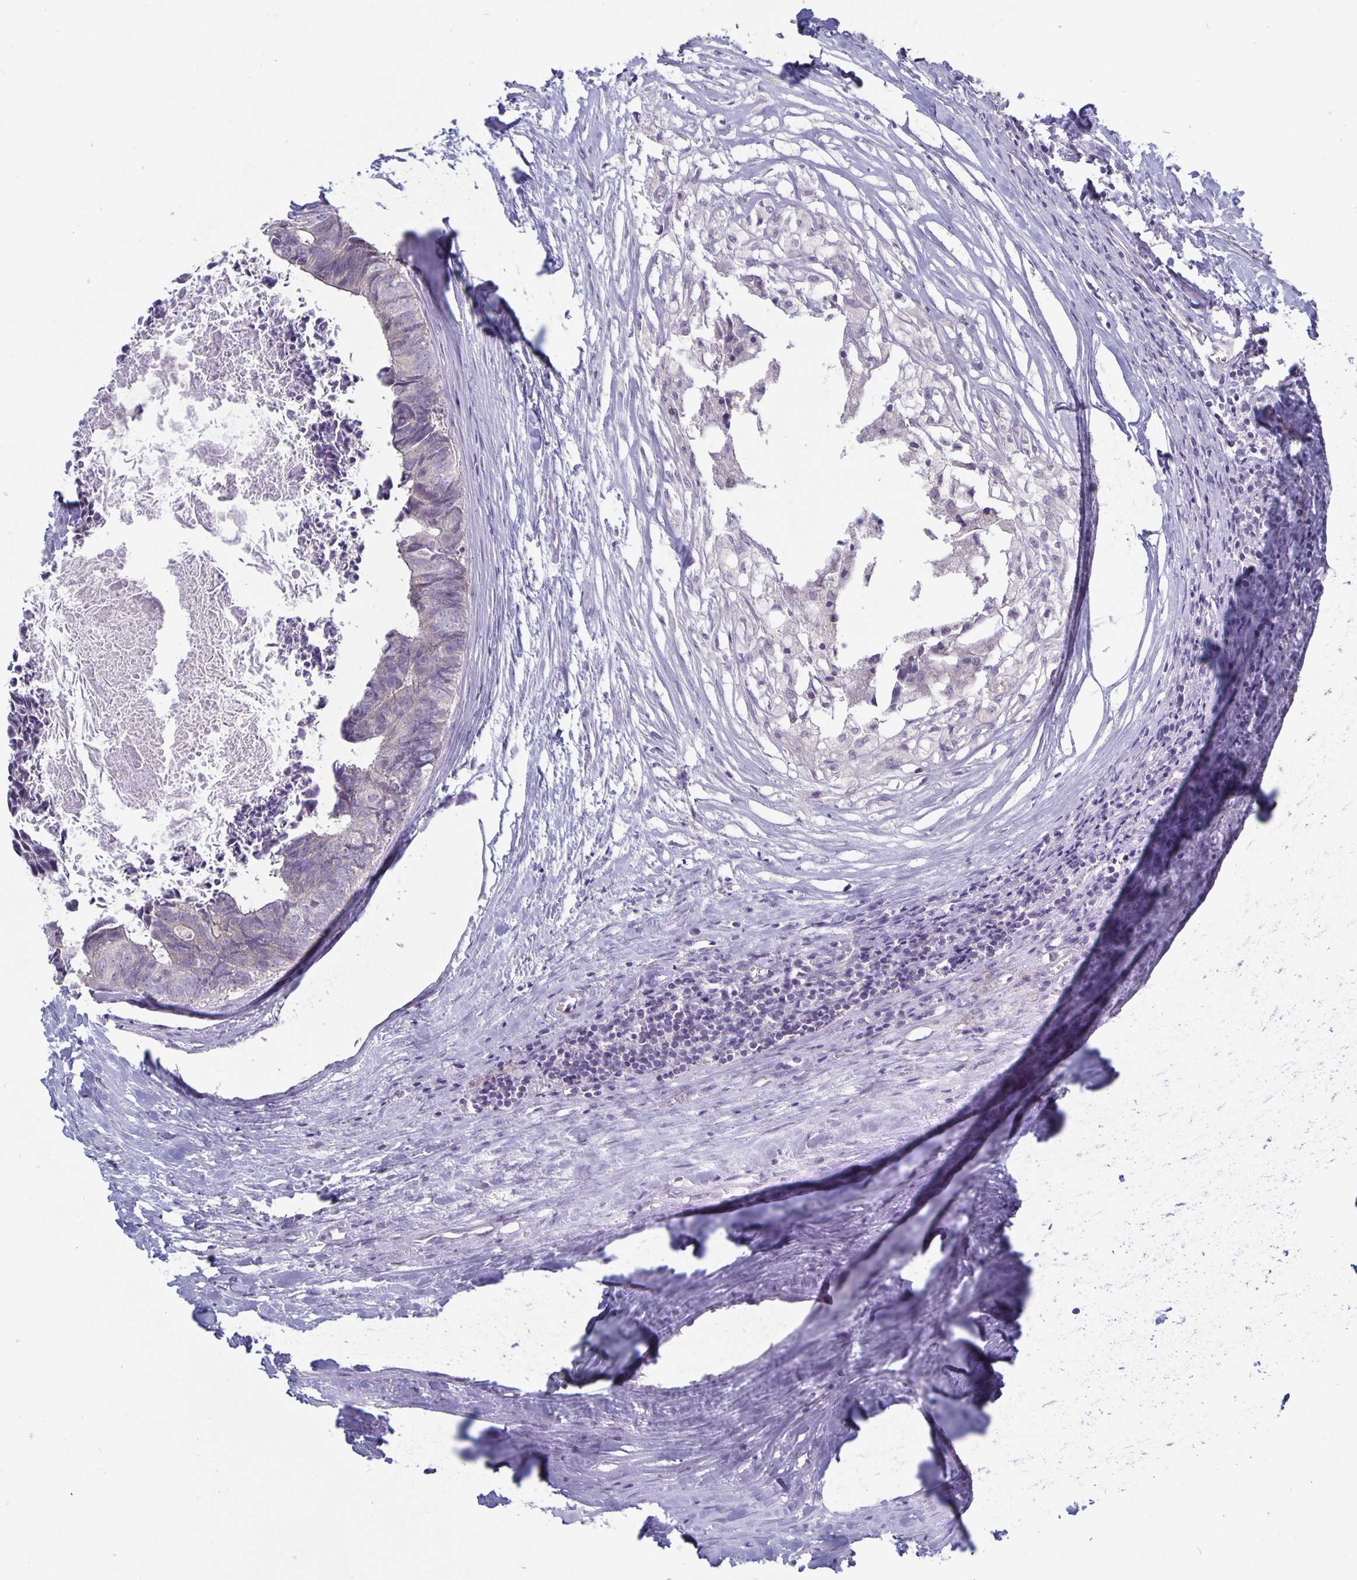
{"staining": {"intensity": "negative", "quantity": "none", "location": "none"}, "tissue": "colorectal cancer", "cell_type": "Tumor cells", "image_type": "cancer", "snomed": [{"axis": "morphology", "description": "Adenocarcinoma, NOS"}, {"axis": "topography", "description": "Colon"}, {"axis": "topography", "description": "Rectum"}], "caption": "IHC histopathology image of colorectal cancer stained for a protein (brown), which shows no staining in tumor cells. Nuclei are stained in blue.", "gene": "PLCB3", "patient": {"sex": "male", "age": 57}}